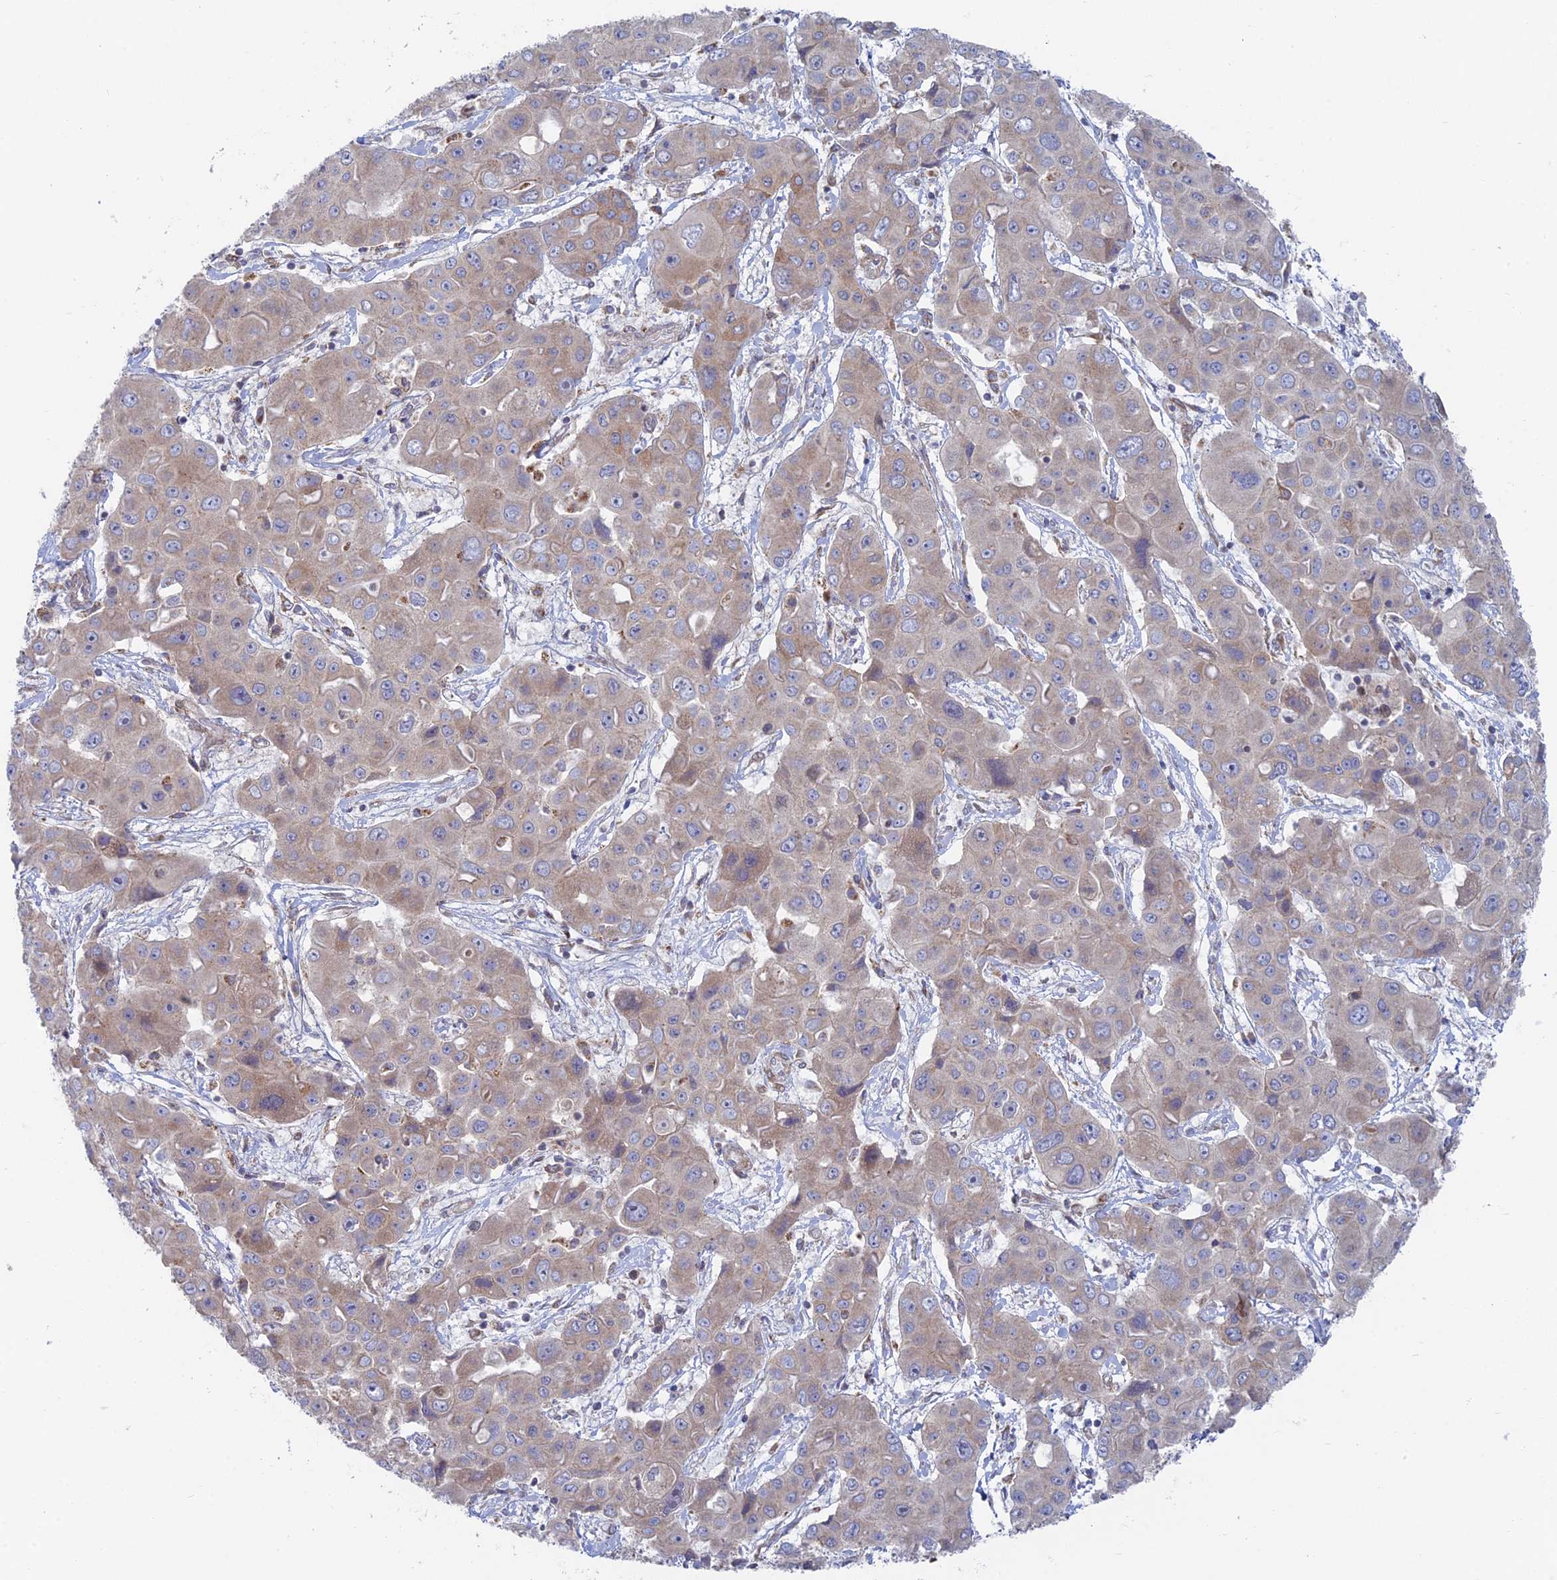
{"staining": {"intensity": "weak", "quantity": "<25%", "location": "cytoplasmic/membranous"}, "tissue": "liver cancer", "cell_type": "Tumor cells", "image_type": "cancer", "snomed": [{"axis": "morphology", "description": "Cholangiocarcinoma"}, {"axis": "topography", "description": "Liver"}], "caption": "A high-resolution image shows IHC staining of cholangiocarcinoma (liver), which exhibits no significant staining in tumor cells.", "gene": "TBC1D30", "patient": {"sex": "male", "age": 67}}